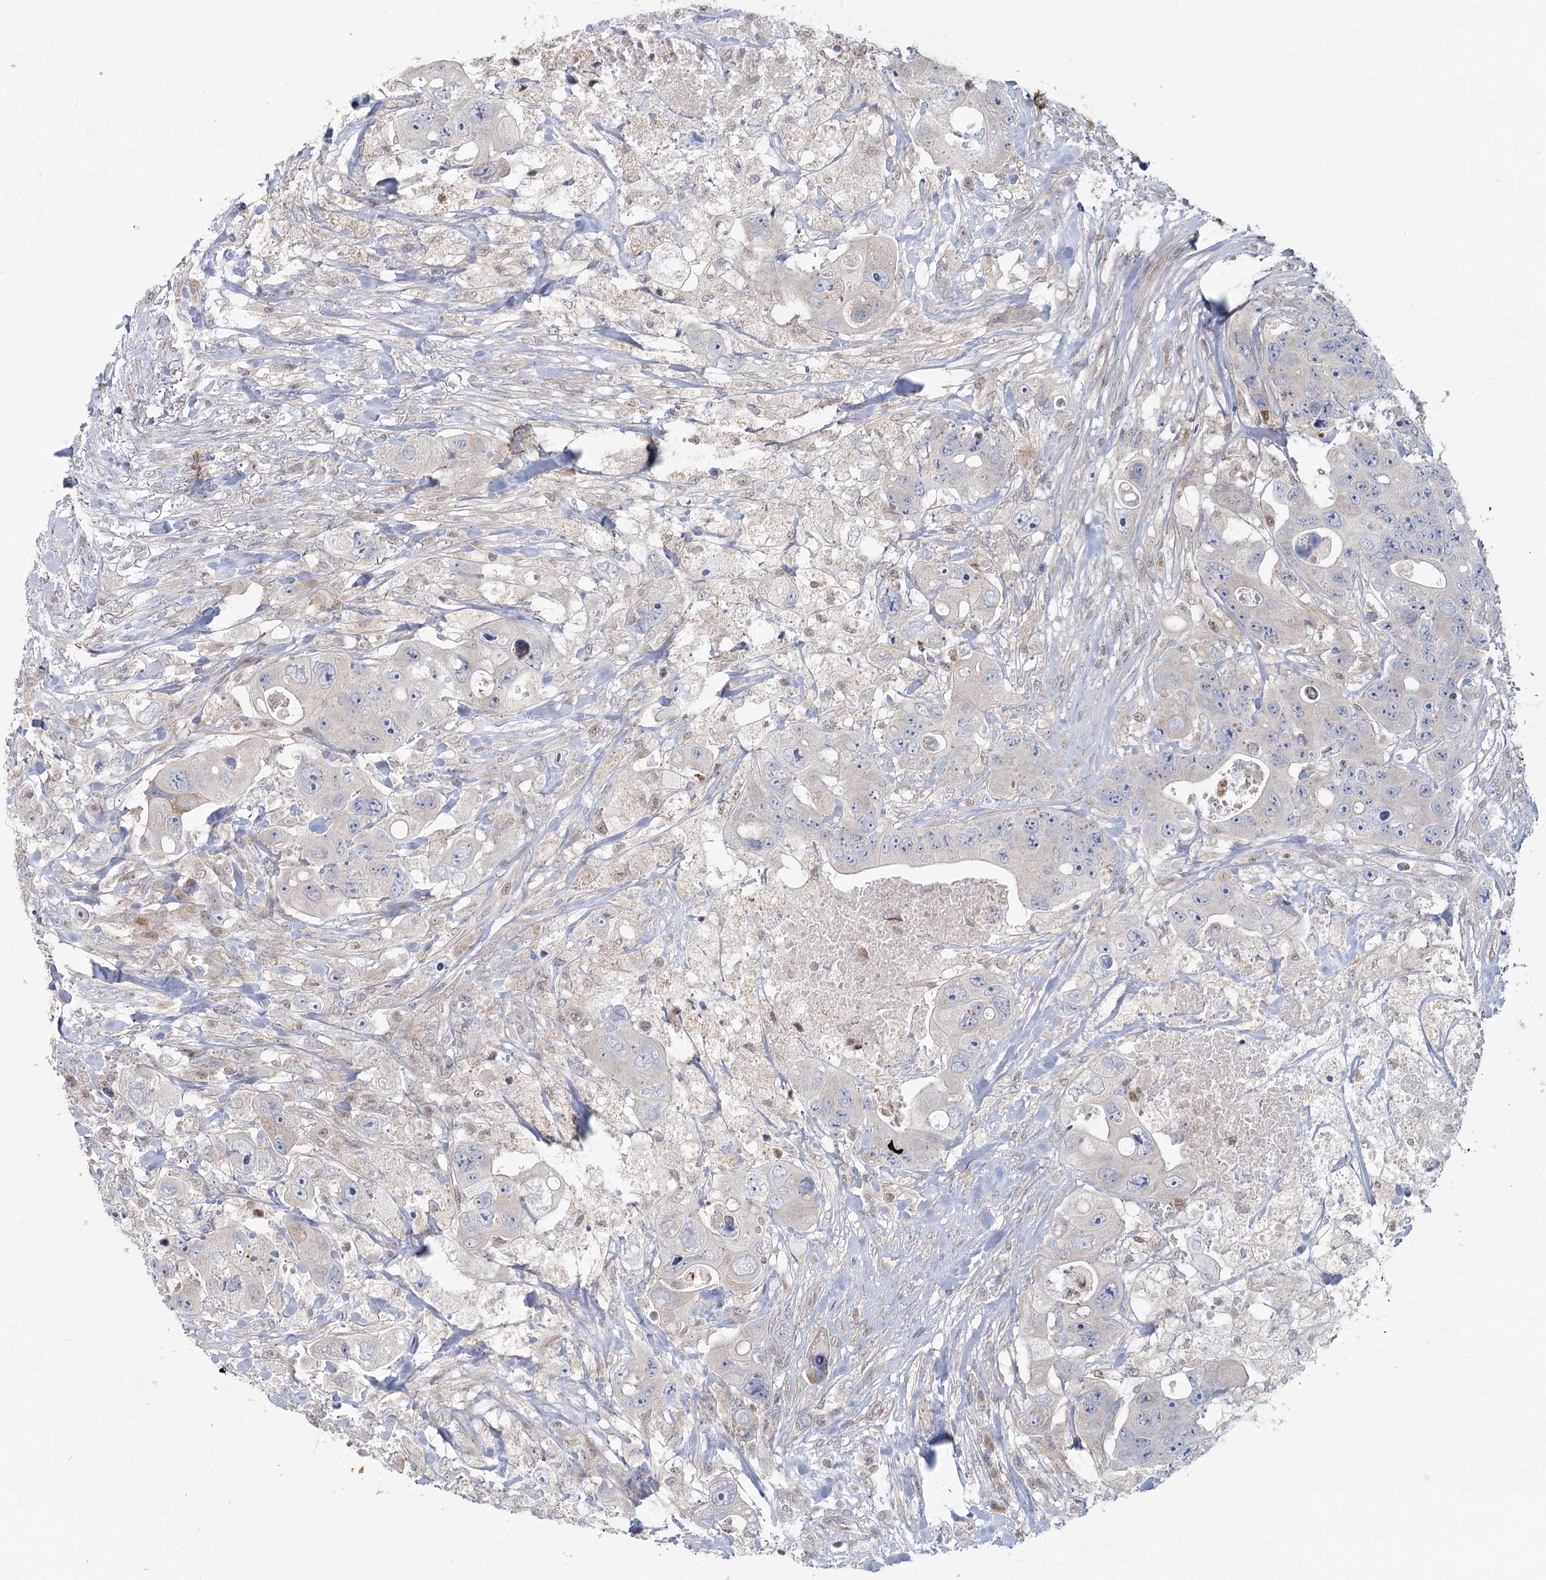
{"staining": {"intensity": "negative", "quantity": "none", "location": "none"}, "tissue": "colorectal cancer", "cell_type": "Tumor cells", "image_type": "cancer", "snomed": [{"axis": "morphology", "description": "Adenocarcinoma, NOS"}, {"axis": "topography", "description": "Colon"}], "caption": "DAB immunohistochemical staining of colorectal adenocarcinoma exhibits no significant expression in tumor cells.", "gene": "USP11", "patient": {"sex": "female", "age": 46}}